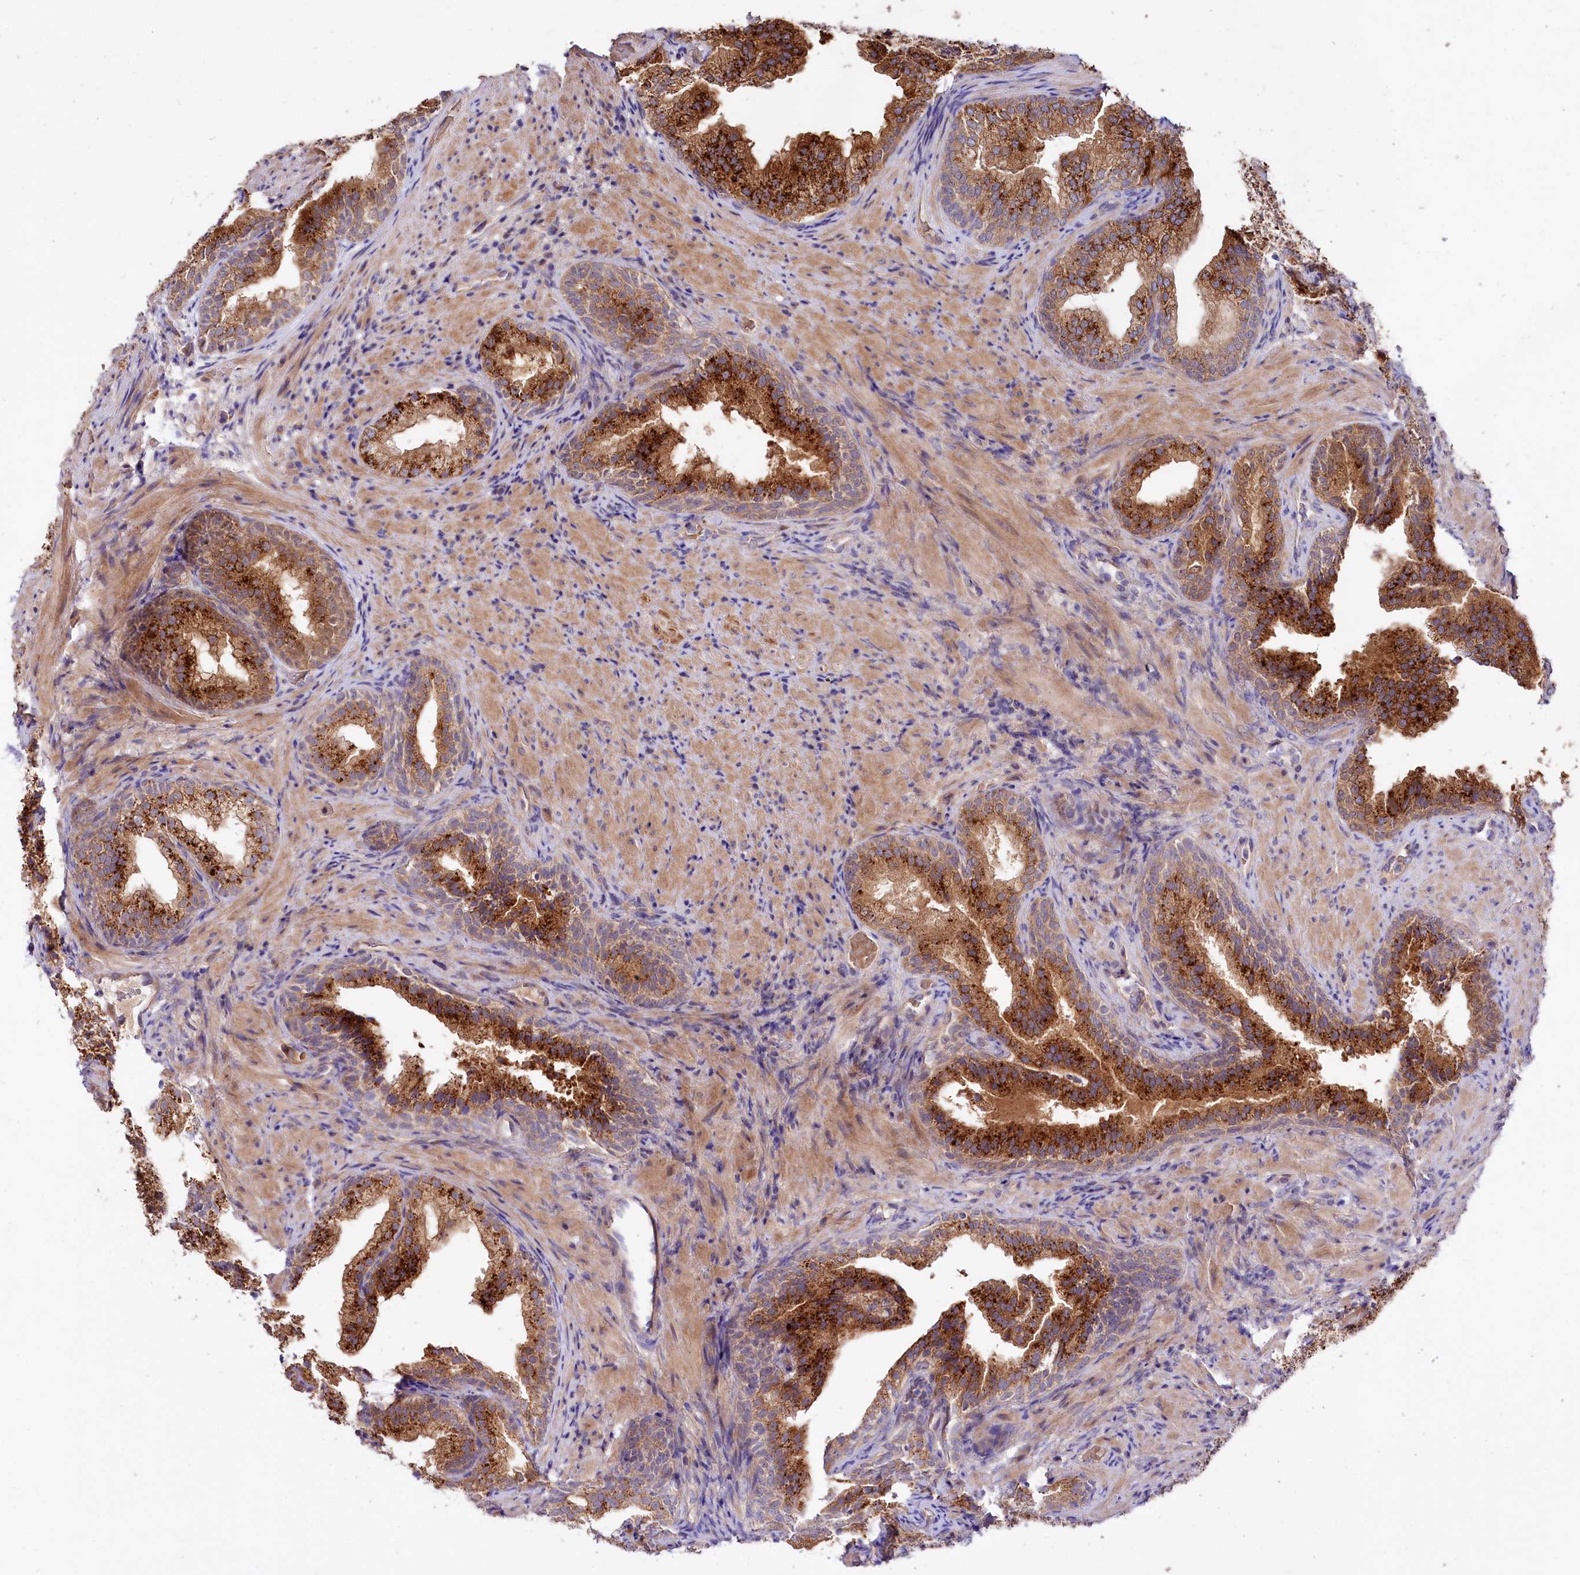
{"staining": {"intensity": "strong", "quantity": ">75%", "location": "cytoplasmic/membranous"}, "tissue": "prostate", "cell_type": "Glandular cells", "image_type": "normal", "snomed": [{"axis": "morphology", "description": "Normal tissue, NOS"}, {"axis": "topography", "description": "Prostate"}], "caption": "The image displays immunohistochemical staining of benign prostate. There is strong cytoplasmic/membranous positivity is seen in about >75% of glandular cells.", "gene": "ZNF45", "patient": {"sex": "male", "age": 76}}